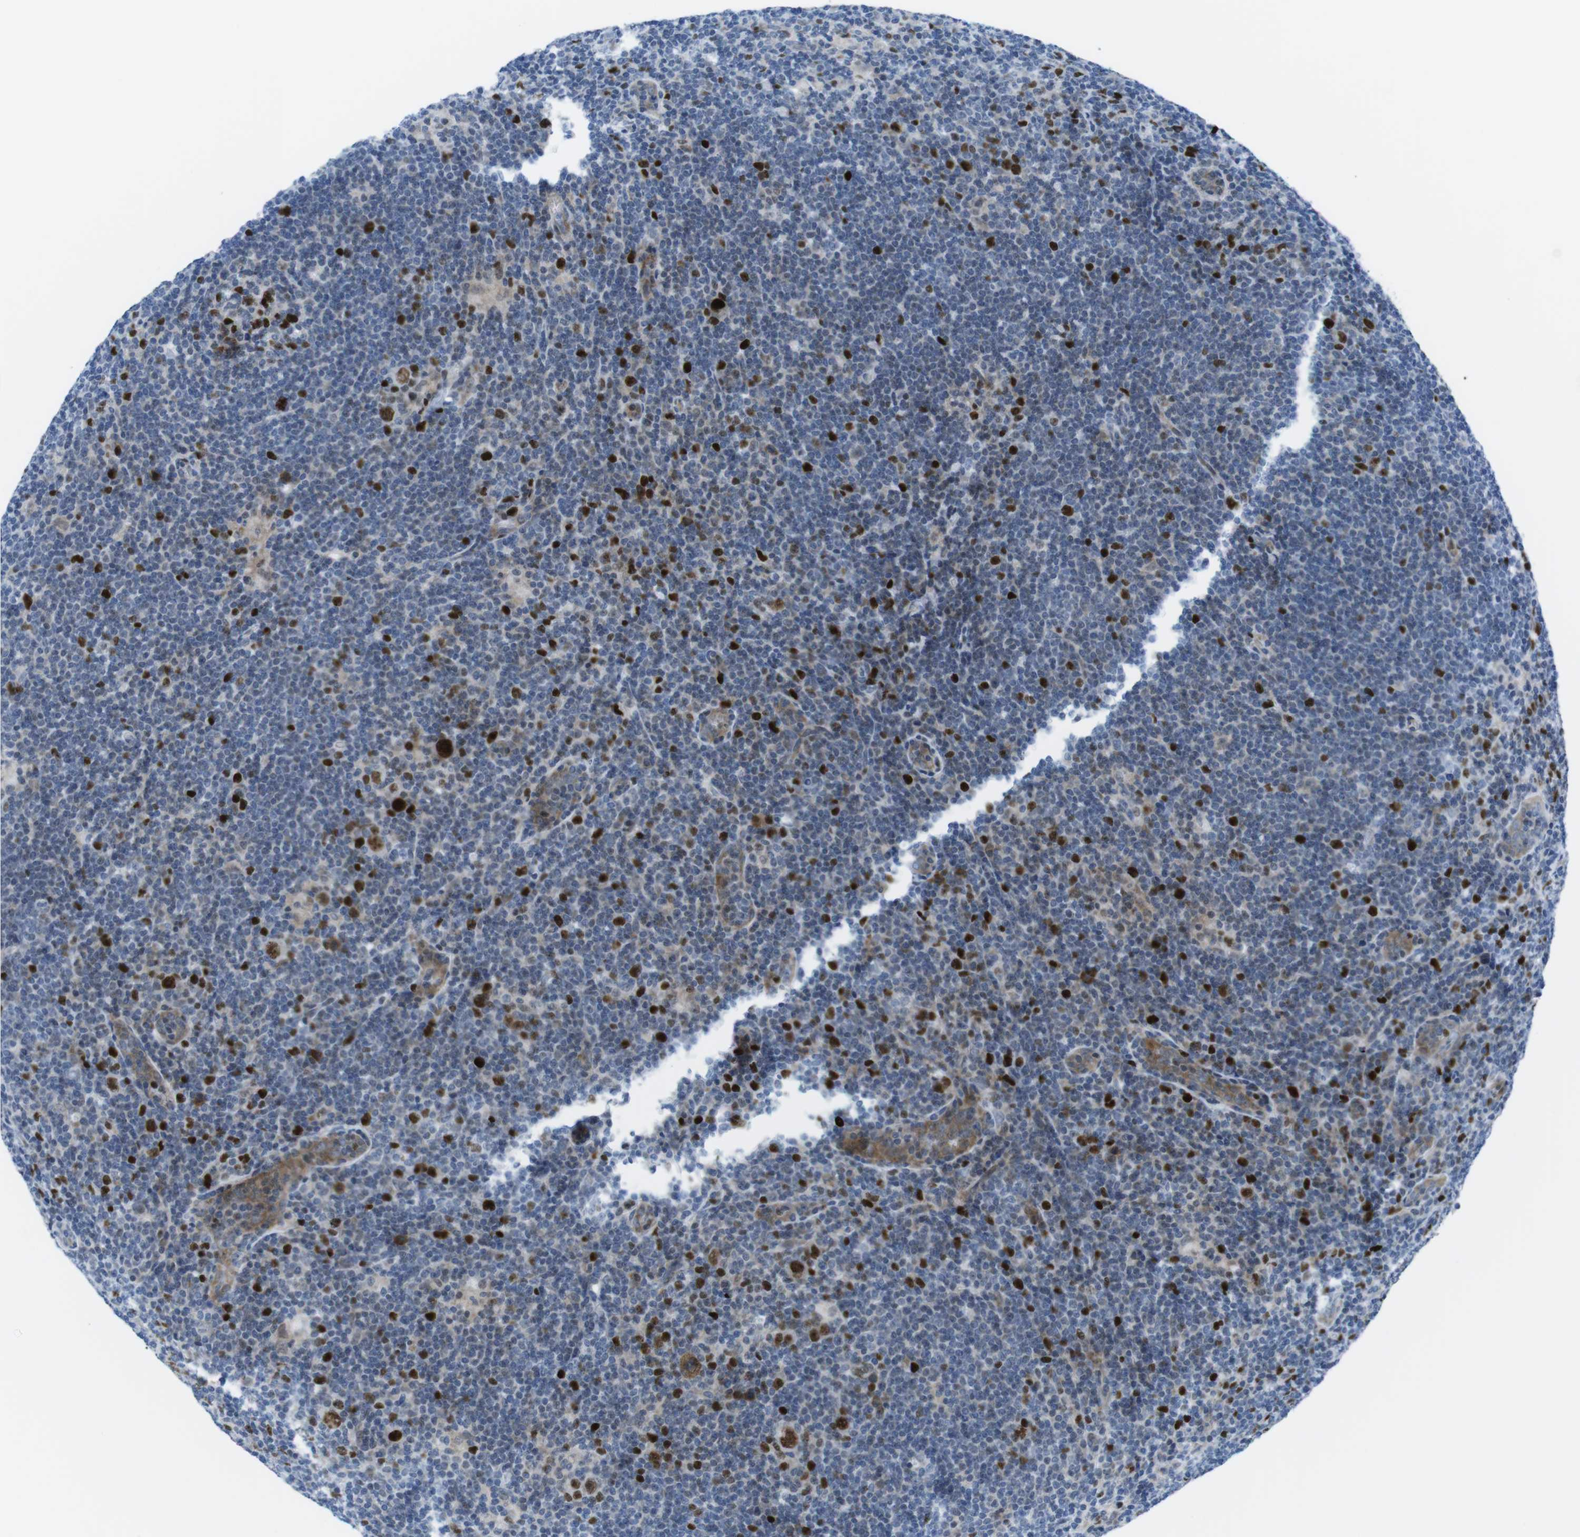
{"staining": {"intensity": "moderate", "quantity": "25%-75%", "location": "cytoplasmic/membranous,nuclear"}, "tissue": "lymphoma", "cell_type": "Tumor cells", "image_type": "cancer", "snomed": [{"axis": "morphology", "description": "Hodgkin's disease, NOS"}, {"axis": "topography", "description": "Lymph node"}], "caption": "DAB (3,3'-diaminobenzidine) immunohistochemical staining of Hodgkin's disease shows moderate cytoplasmic/membranous and nuclear protein expression in about 25%-75% of tumor cells.", "gene": "CHAF1A", "patient": {"sex": "female", "age": 57}}